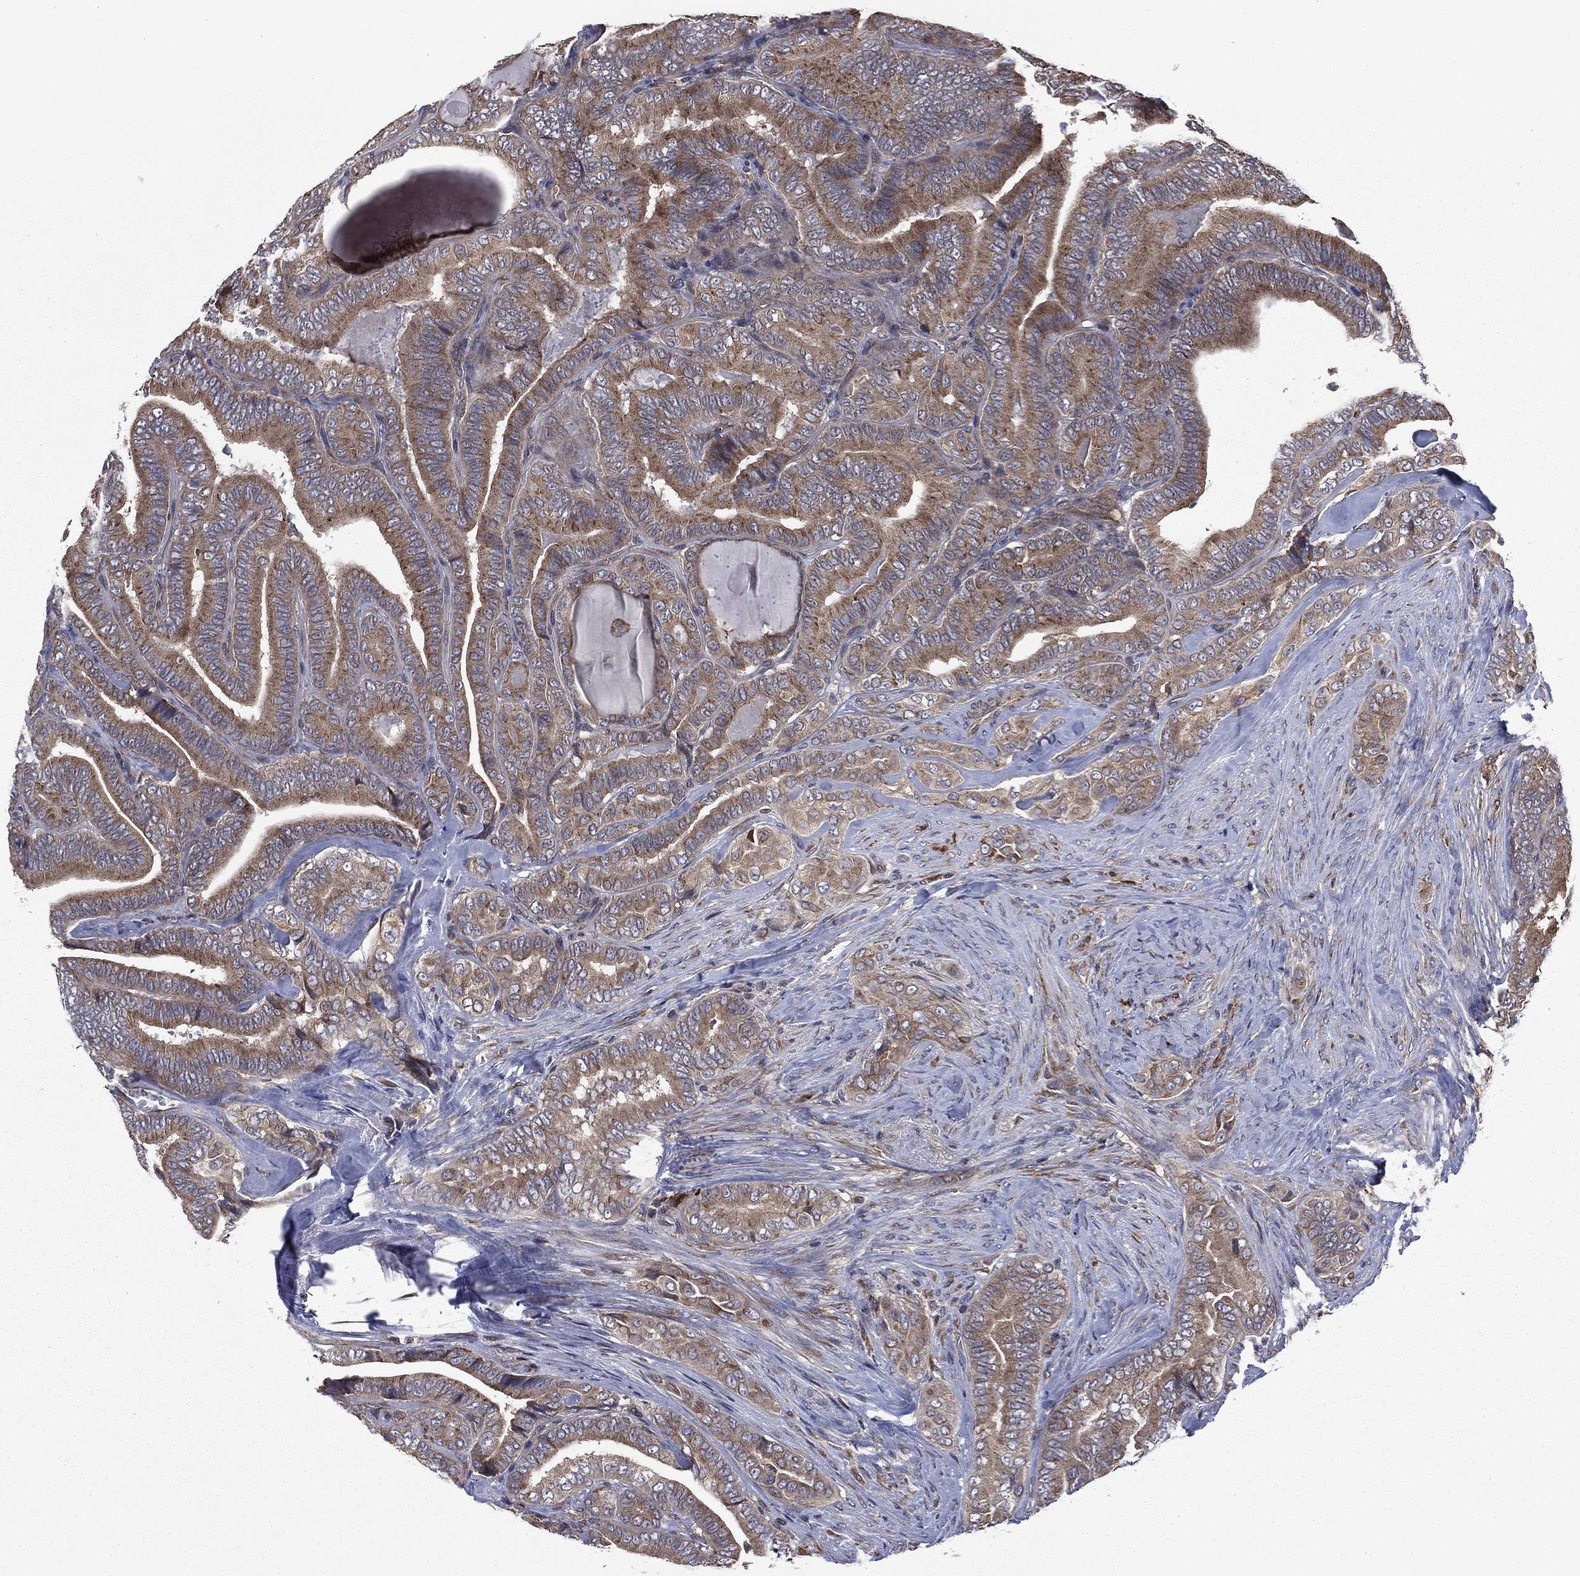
{"staining": {"intensity": "moderate", "quantity": ">75%", "location": "cytoplasmic/membranous"}, "tissue": "thyroid cancer", "cell_type": "Tumor cells", "image_type": "cancer", "snomed": [{"axis": "morphology", "description": "Papillary adenocarcinoma, NOS"}, {"axis": "topography", "description": "Thyroid gland"}], "caption": "Moderate cytoplasmic/membranous expression is appreciated in approximately >75% of tumor cells in papillary adenocarcinoma (thyroid). Ihc stains the protein of interest in brown and the nuclei are stained blue.", "gene": "C2orf76", "patient": {"sex": "male", "age": 61}}